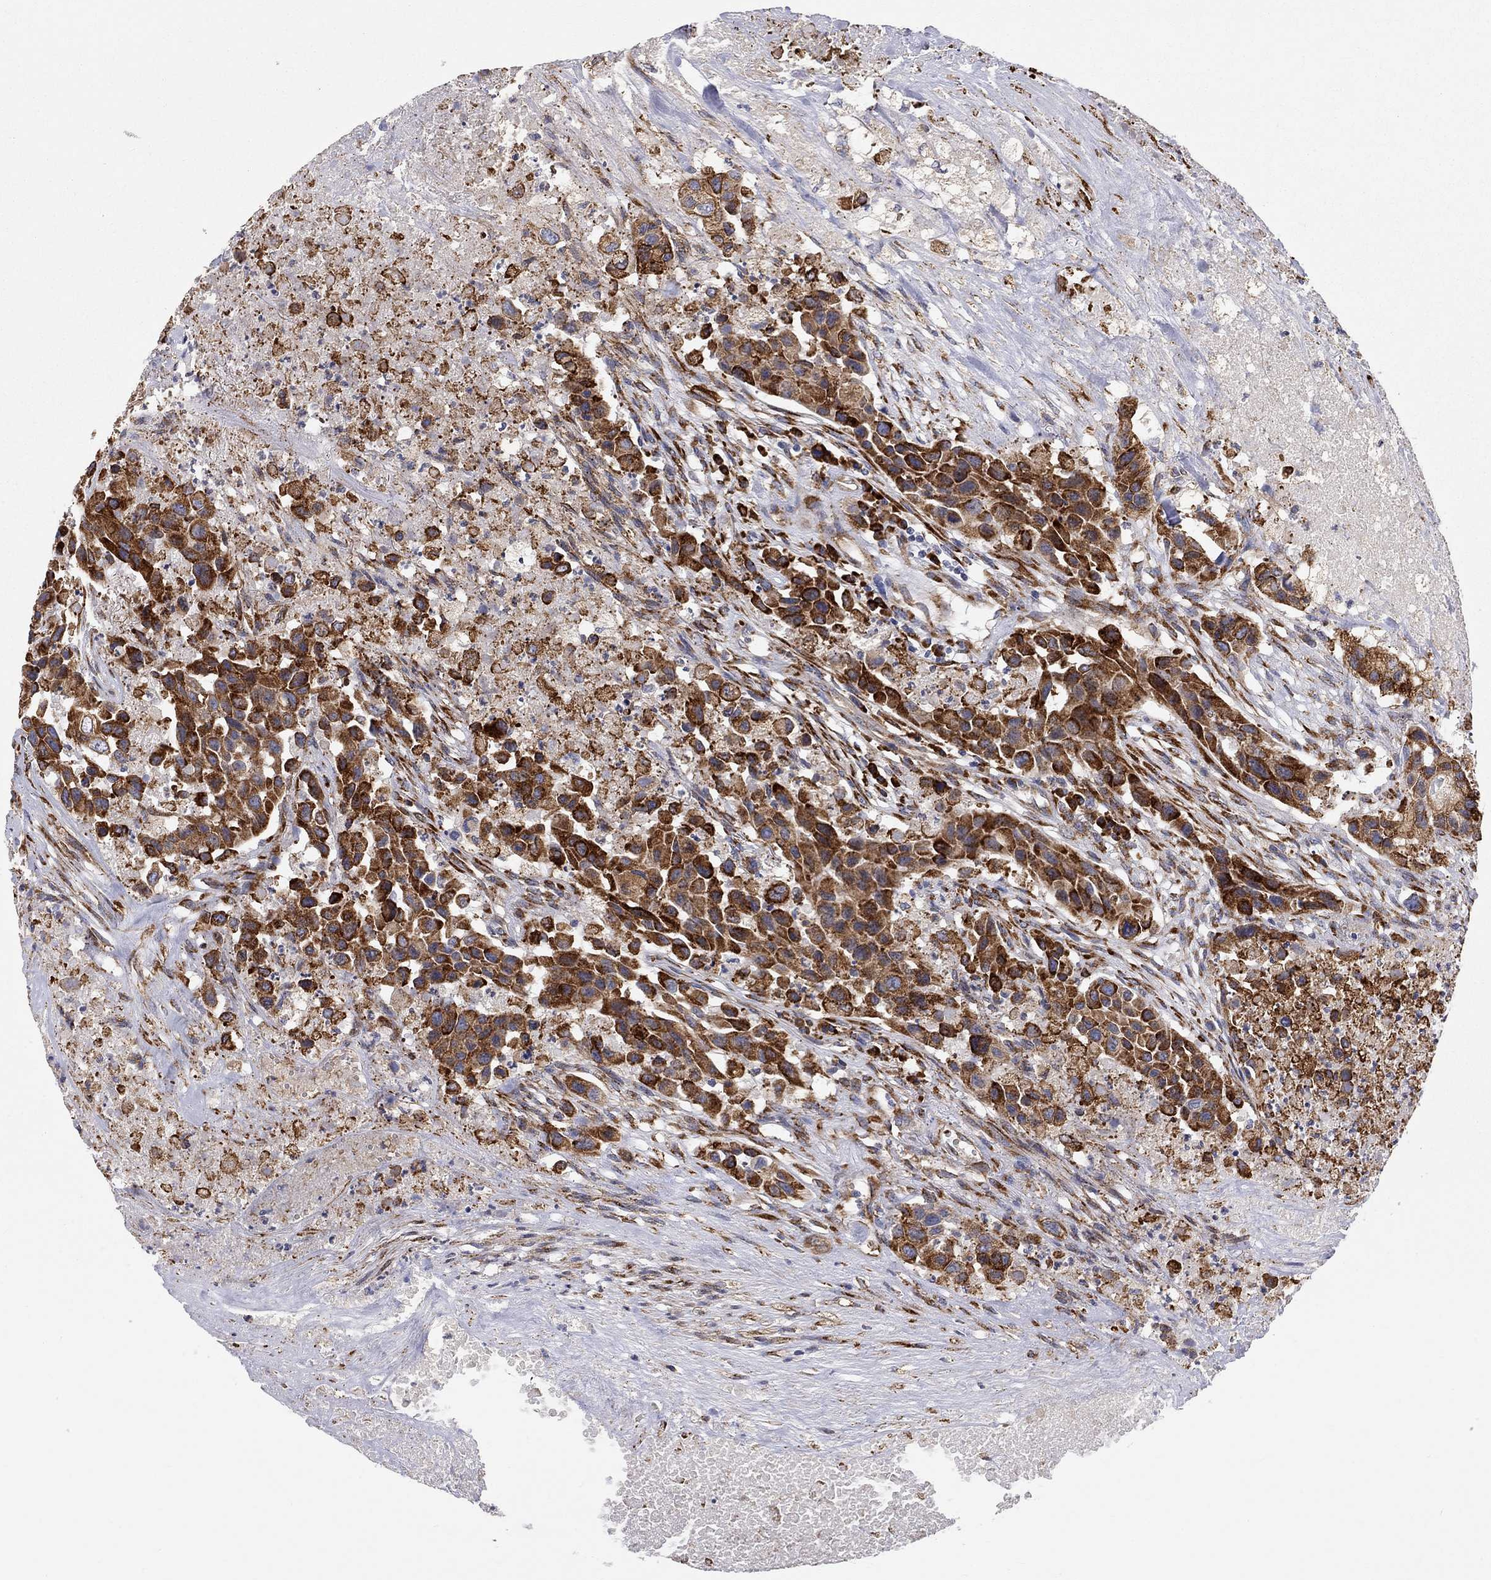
{"staining": {"intensity": "strong", "quantity": ">75%", "location": "cytoplasmic/membranous"}, "tissue": "urothelial cancer", "cell_type": "Tumor cells", "image_type": "cancer", "snomed": [{"axis": "morphology", "description": "Urothelial carcinoma, High grade"}, {"axis": "topography", "description": "Urinary bladder"}], "caption": "IHC micrograph of urothelial cancer stained for a protein (brown), which displays high levels of strong cytoplasmic/membranous positivity in approximately >75% of tumor cells.", "gene": "CASTOR1", "patient": {"sex": "female", "age": 73}}